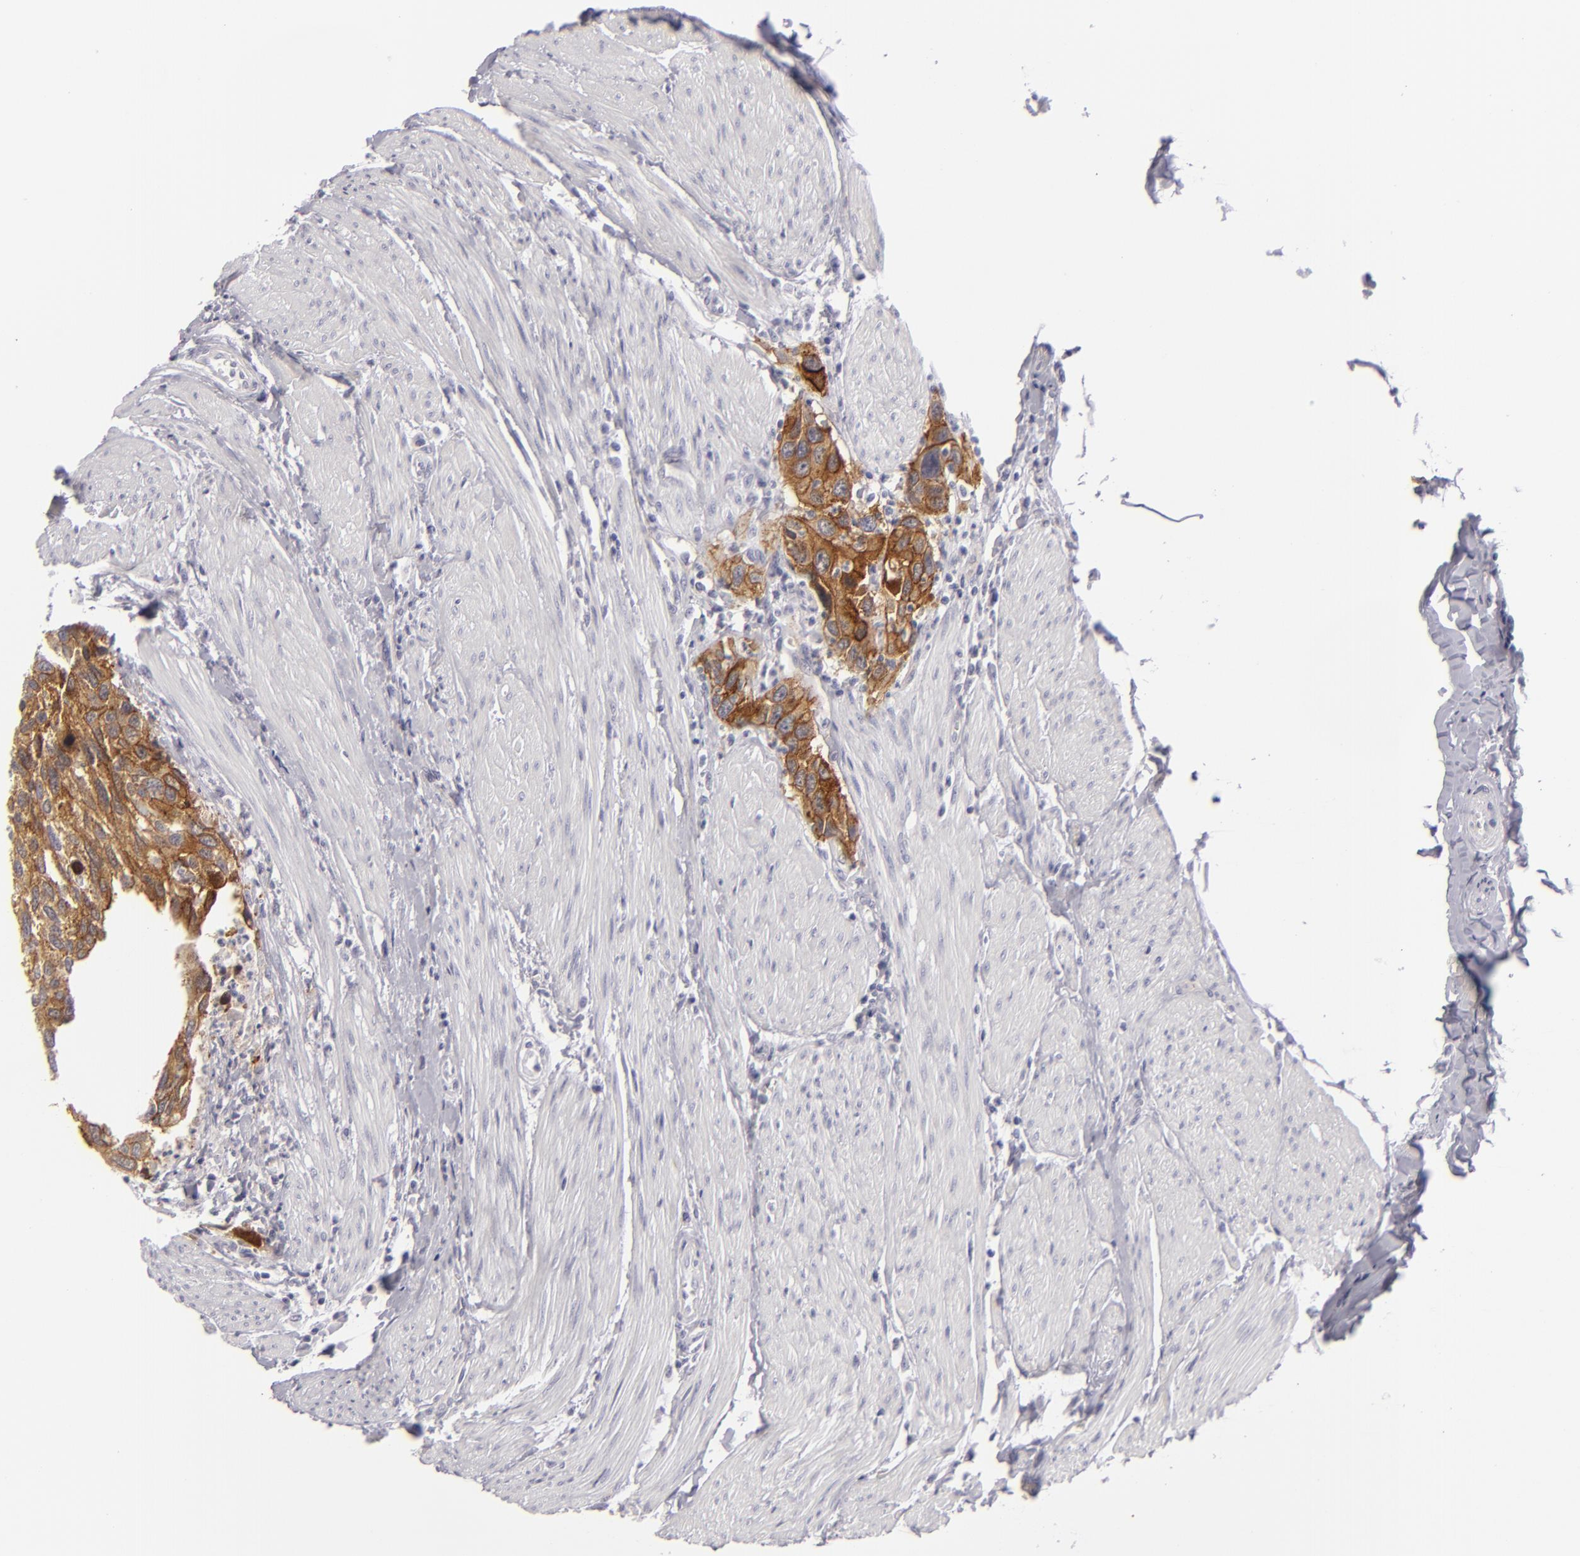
{"staining": {"intensity": "strong", "quantity": ">75%", "location": "cytoplasmic/membranous"}, "tissue": "urothelial cancer", "cell_type": "Tumor cells", "image_type": "cancer", "snomed": [{"axis": "morphology", "description": "Urothelial carcinoma, High grade"}, {"axis": "topography", "description": "Urinary bladder"}], "caption": "This is a micrograph of IHC staining of urothelial cancer, which shows strong positivity in the cytoplasmic/membranous of tumor cells.", "gene": "JUP", "patient": {"sex": "male", "age": 66}}